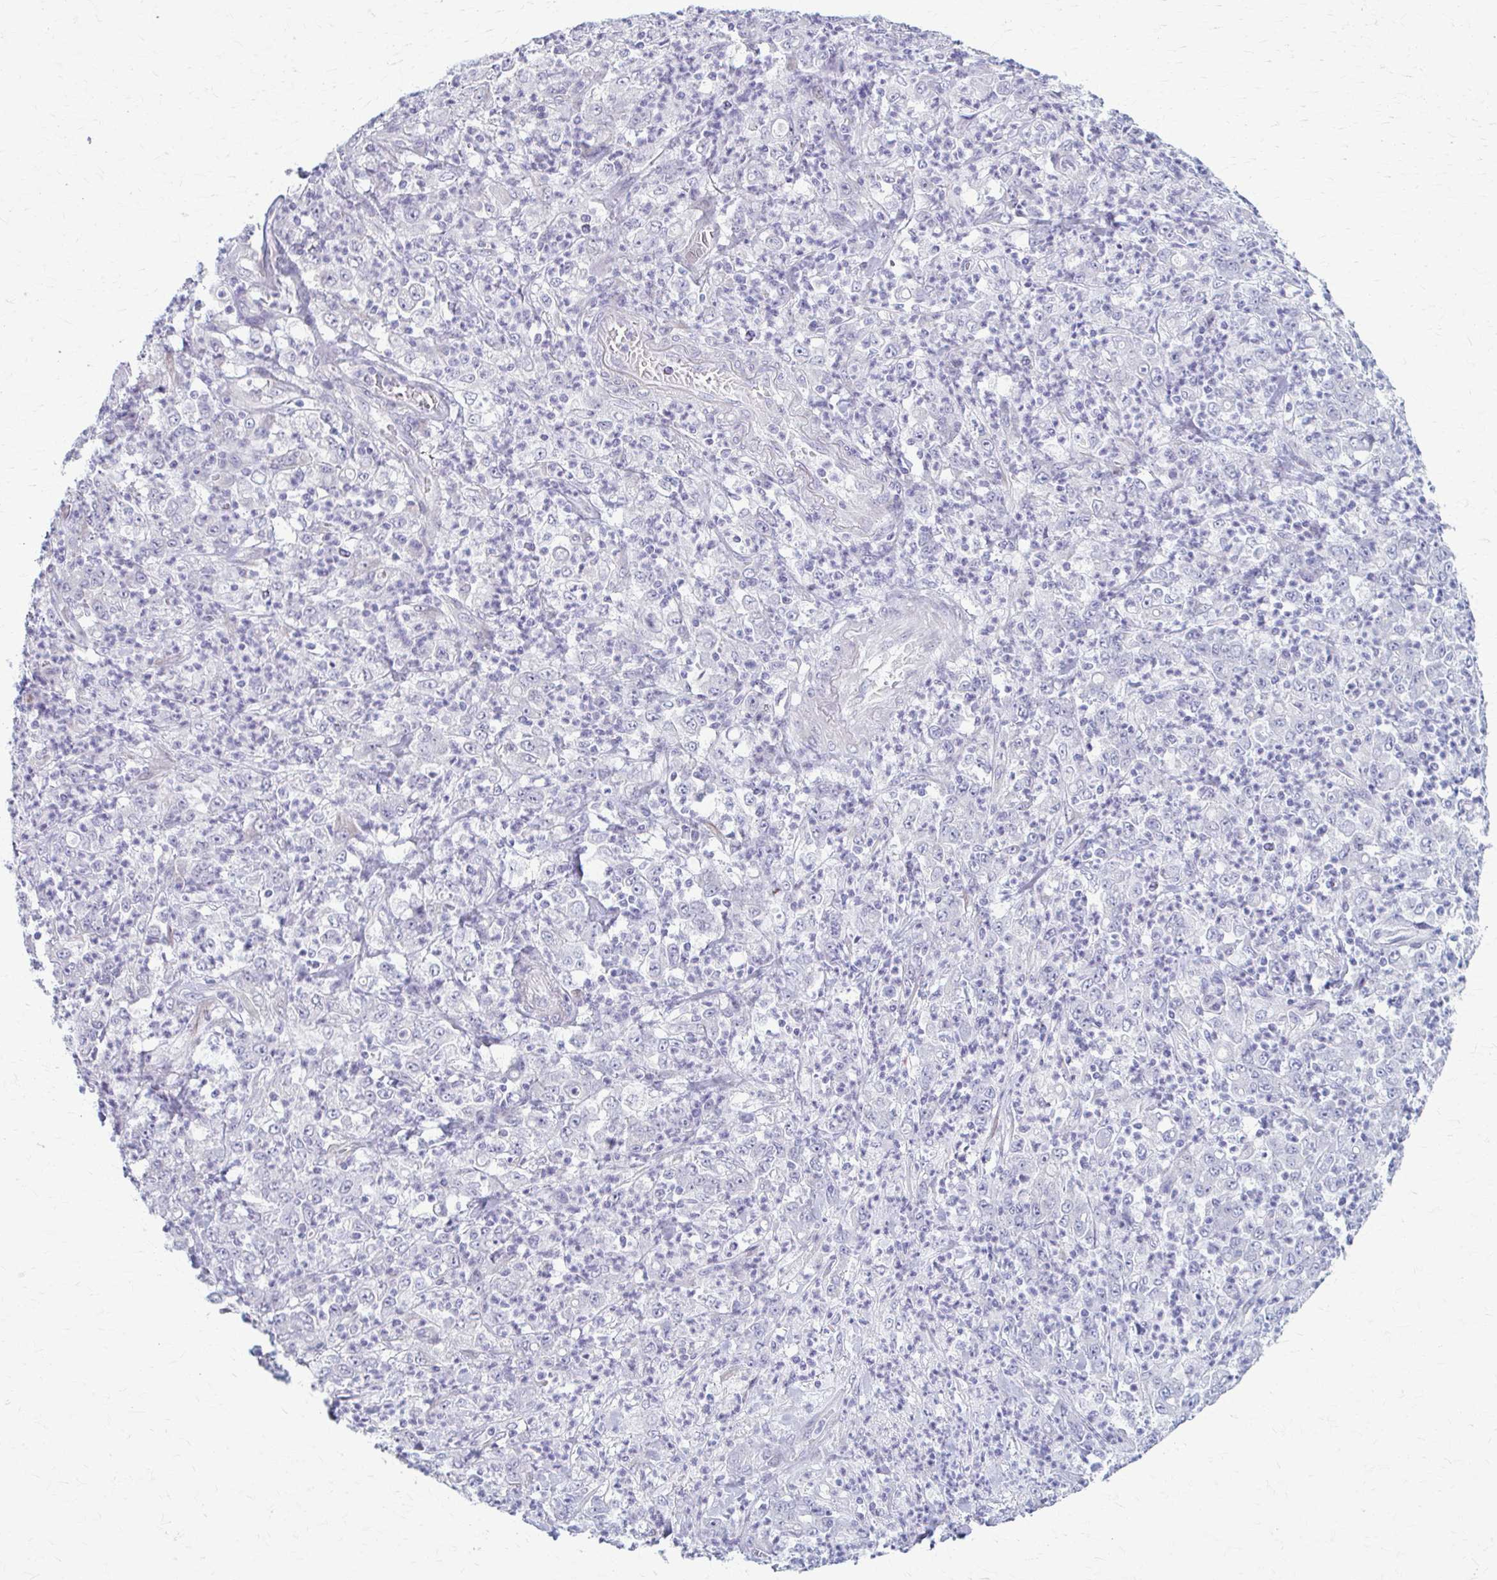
{"staining": {"intensity": "negative", "quantity": "none", "location": "none"}, "tissue": "stomach cancer", "cell_type": "Tumor cells", "image_type": "cancer", "snomed": [{"axis": "morphology", "description": "Adenocarcinoma, NOS"}, {"axis": "topography", "description": "Stomach, lower"}], "caption": "The photomicrograph demonstrates no staining of tumor cells in stomach cancer.", "gene": "PRKRA", "patient": {"sex": "female", "age": 71}}